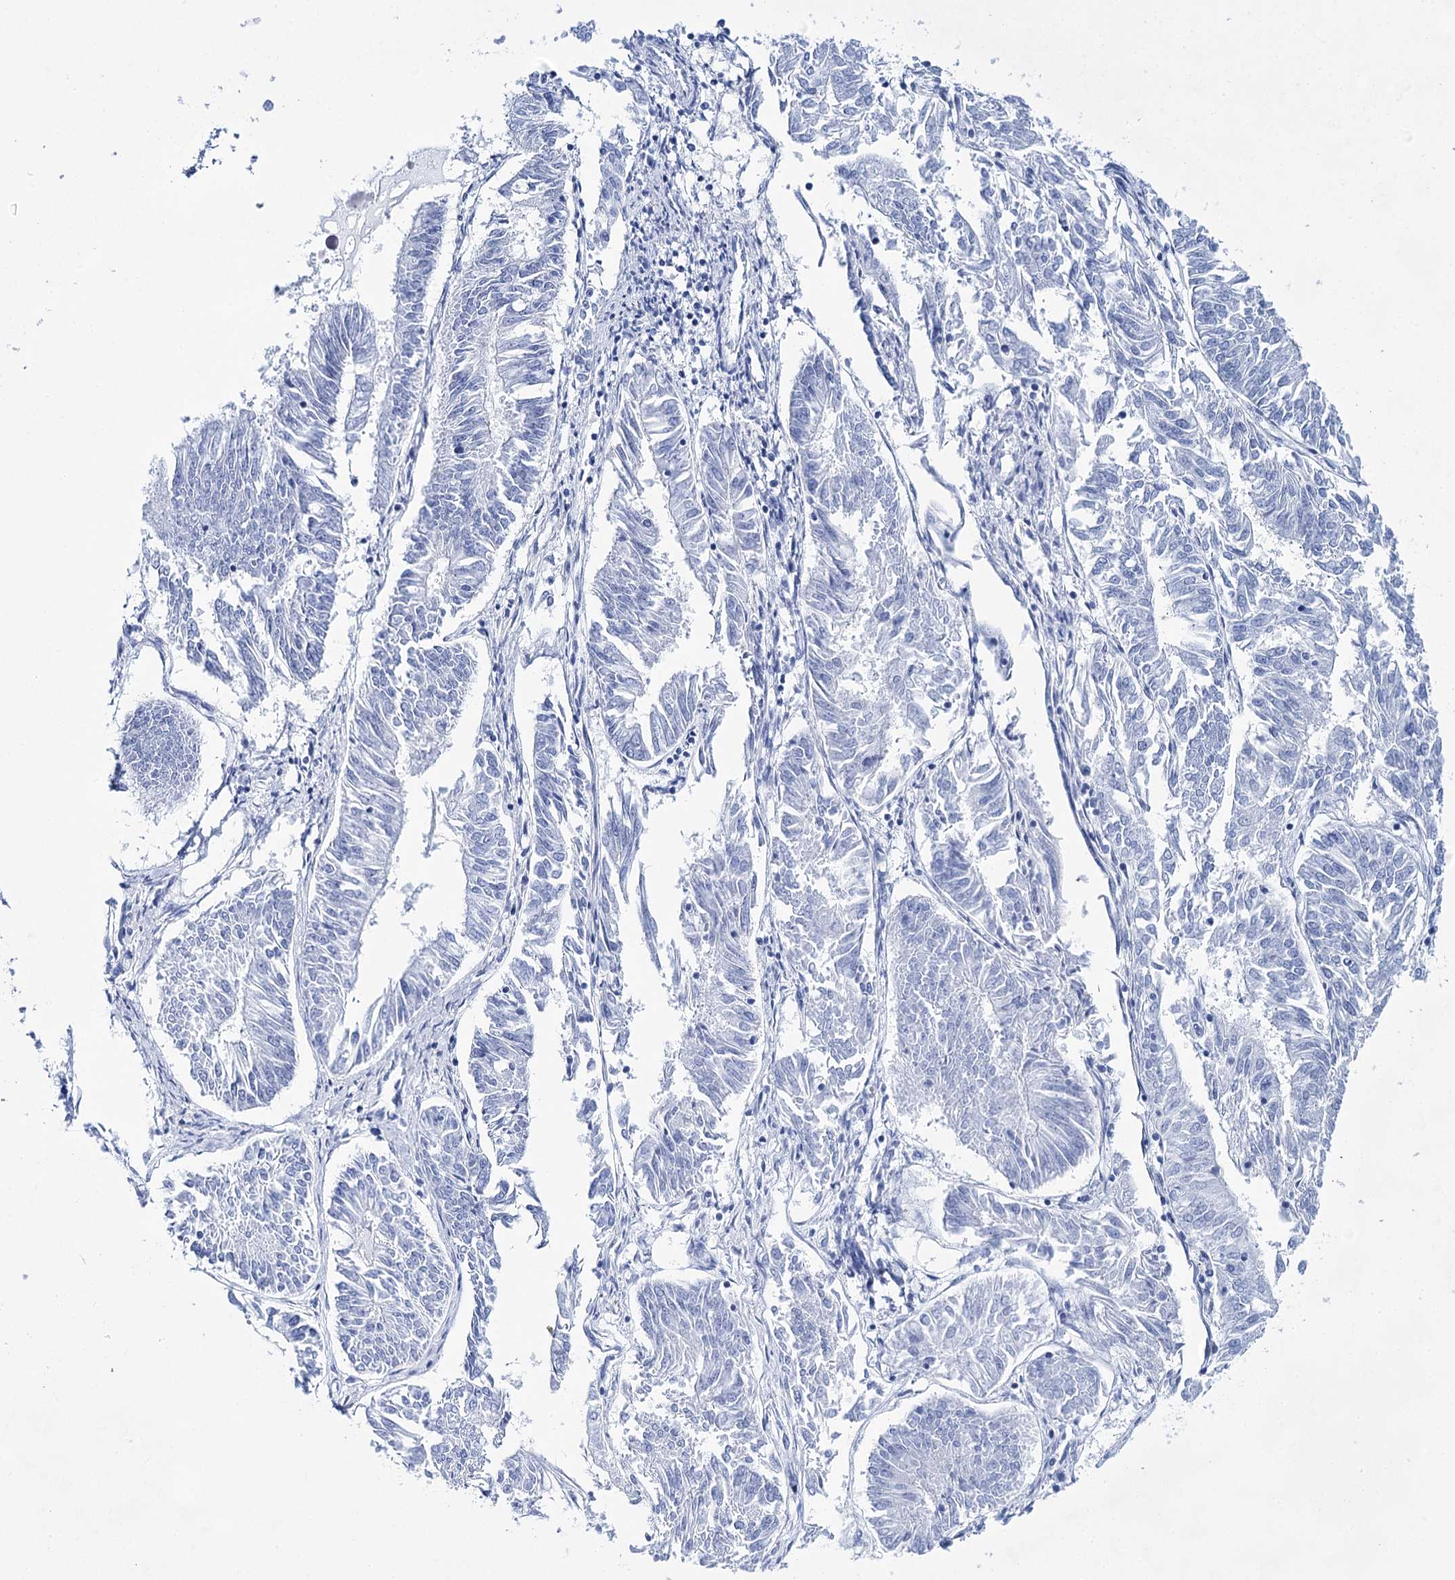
{"staining": {"intensity": "negative", "quantity": "none", "location": "none"}, "tissue": "endometrial cancer", "cell_type": "Tumor cells", "image_type": "cancer", "snomed": [{"axis": "morphology", "description": "Adenocarcinoma, NOS"}, {"axis": "topography", "description": "Endometrium"}], "caption": "IHC of human endometrial adenocarcinoma exhibits no staining in tumor cells.", "gene": "LALBA", "patient": {"sex": "female", "age": 58}}